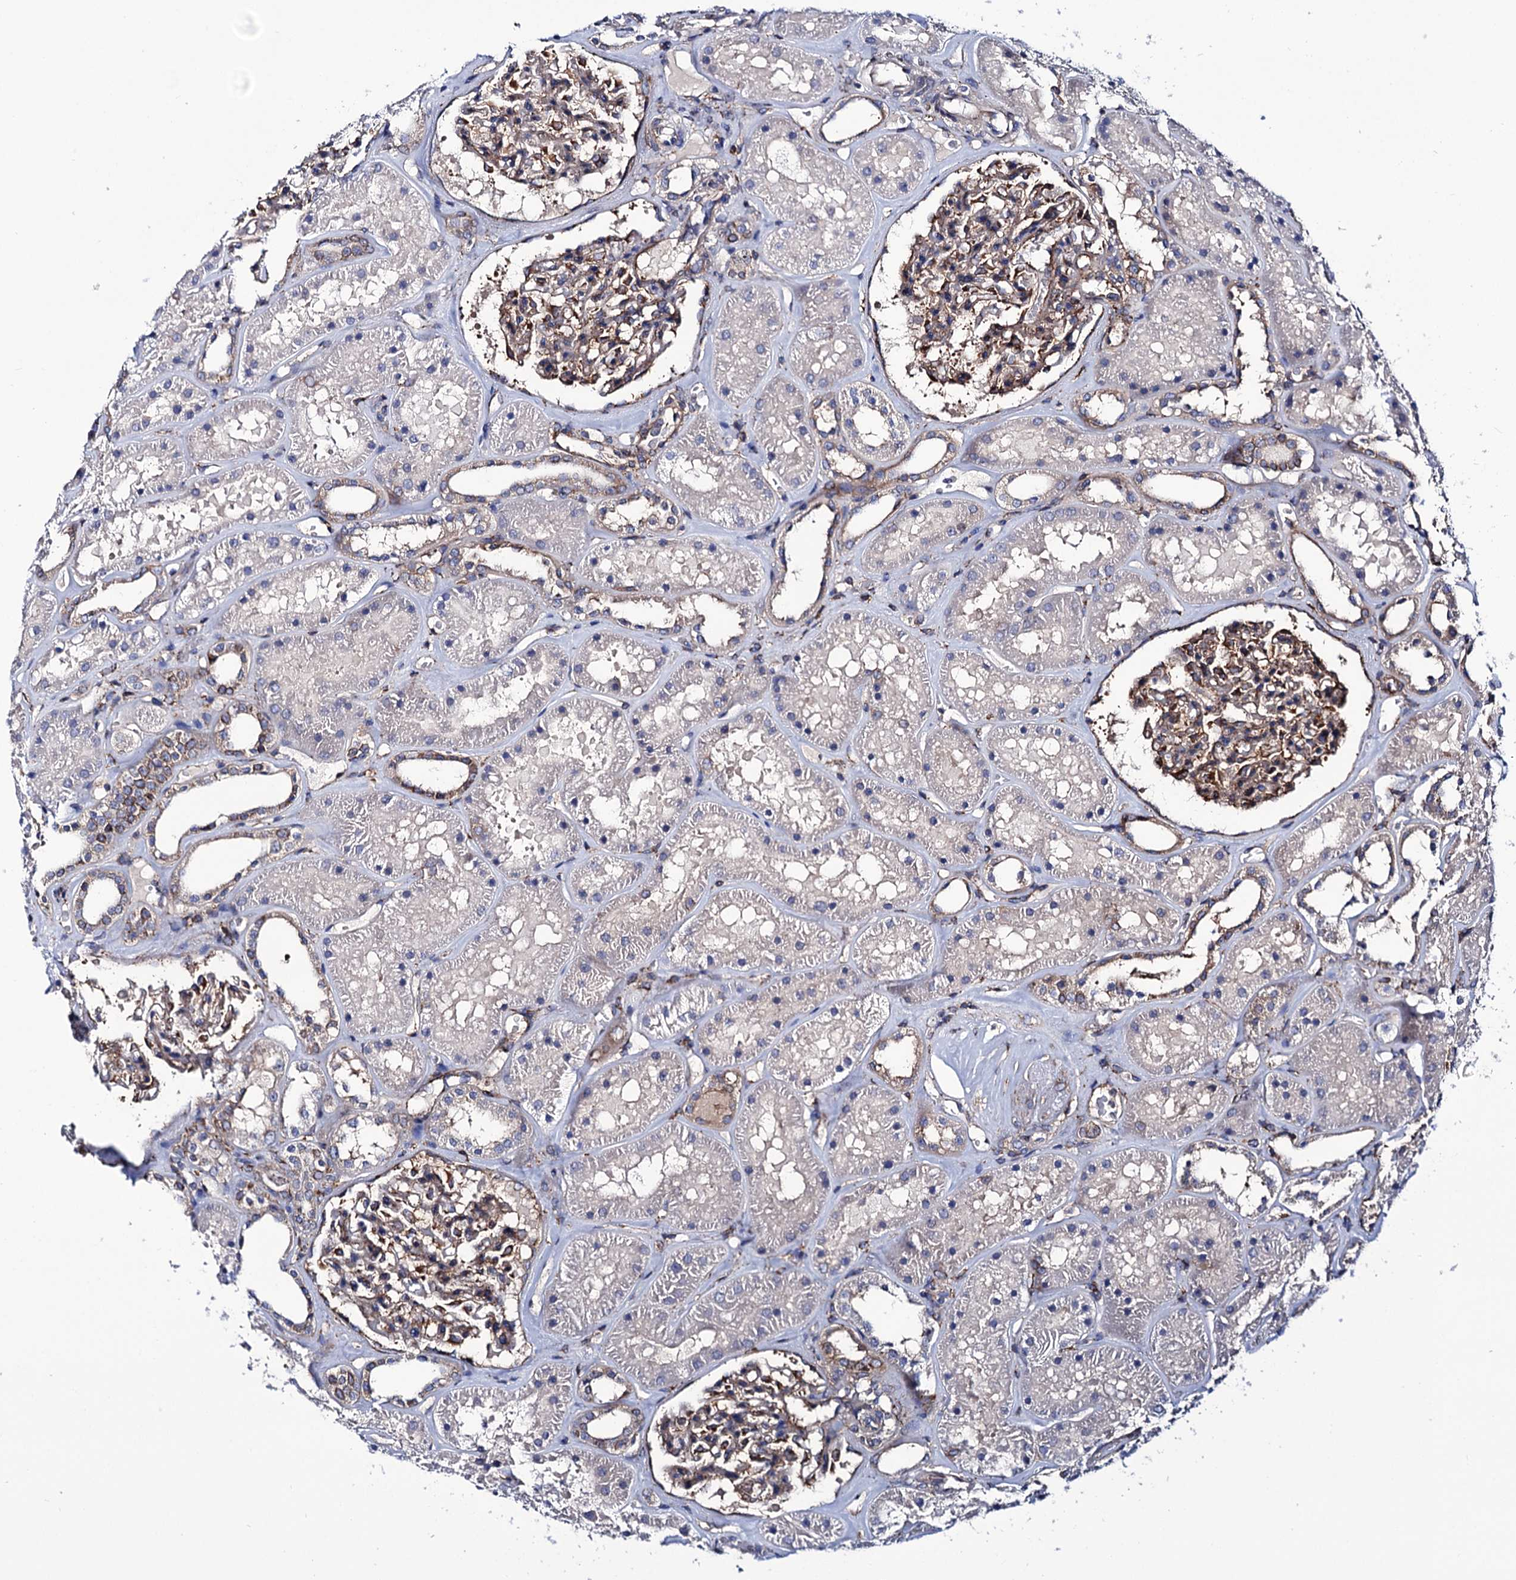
{"staining": {"intensity": "moderate", "quantity": ">75%", "location": "cytoplasmic/membranous"}, "tissue": "kidney", "cell_type": "Cells in glomeruli", "image_type": "normal", "snomed": [{"axis": "morphology", "description": "Normal tissue, NOS"}, {"axis": "topography", "description": "Kidney"}], "caption": "Immunohistochemical staining of benign kidney exhibits moderate cytoplasmic/membranous protein staining in about >75% of cells in glomeruli.", "gene": "DEF6", "patient": {"sex": "female", "age": 41}}